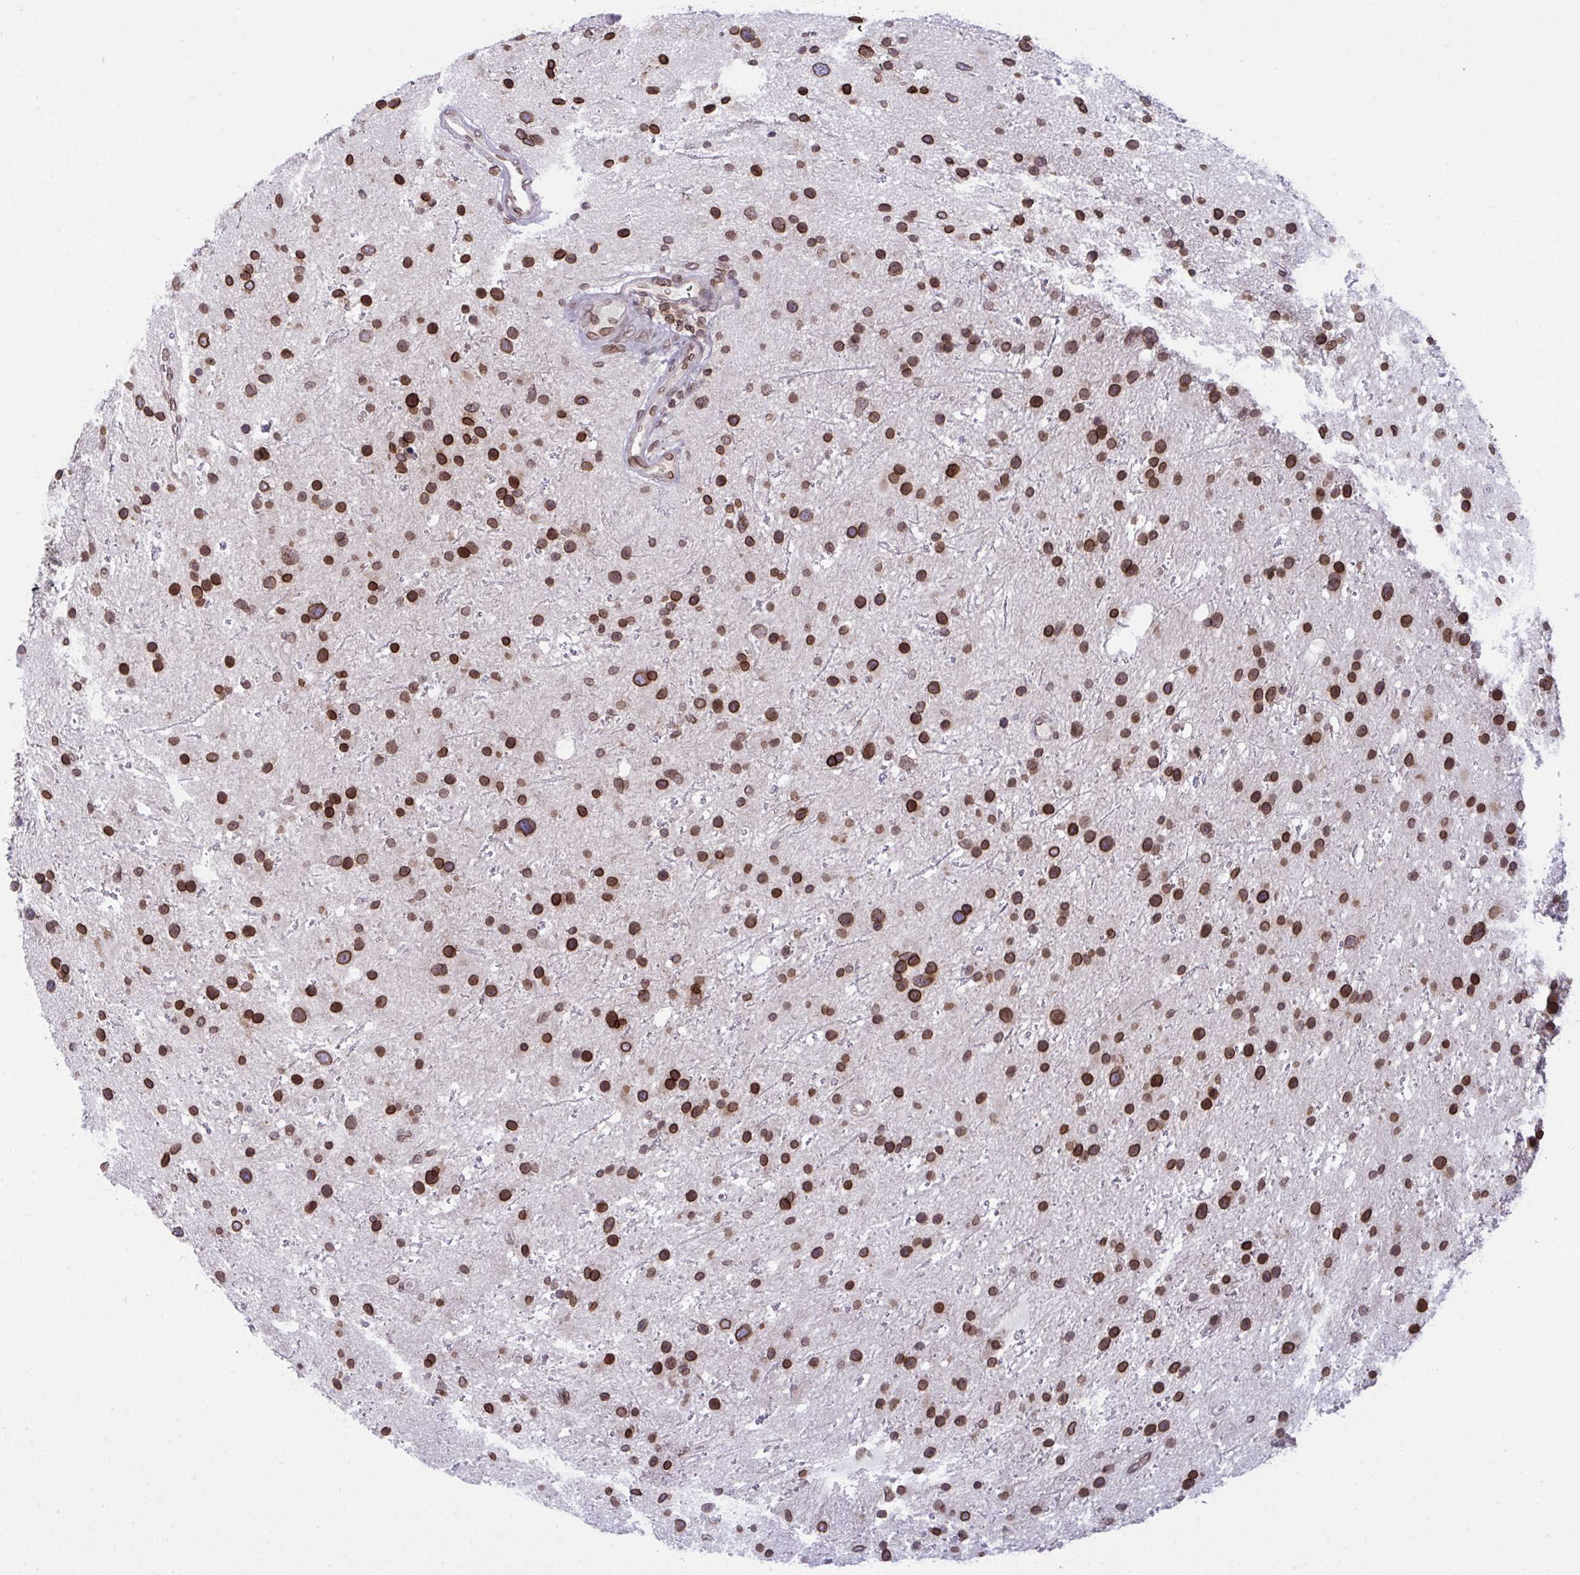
{"staining": {"intensity": "strong", "quantity": ">75%", "location": "cytoplasmic/membranous,nuclear"}, "tissue": "glioma", "cell_type": "Tumor cells", "image_type": "cancer", "snomed": [{"axis": "morphology", "description": "Glioma, malignant, Low grade"}, {"axis": "topography", "description": "Brain"}], "caption": "The micrograph displays immunohistochemical staining of glioma. There is strong cytoplasmic/membranous and nuclear positivity is appreciated in approximately >75% of tumor cells. The staining is performed using DAB (3,3'-diaminobenzidine) brown chromogen to label protein expression. The nuclei are counter-stained blue using hematoxylin.", "gene": "RANBP2", "patient": {"sex": "female", "age": 32}}